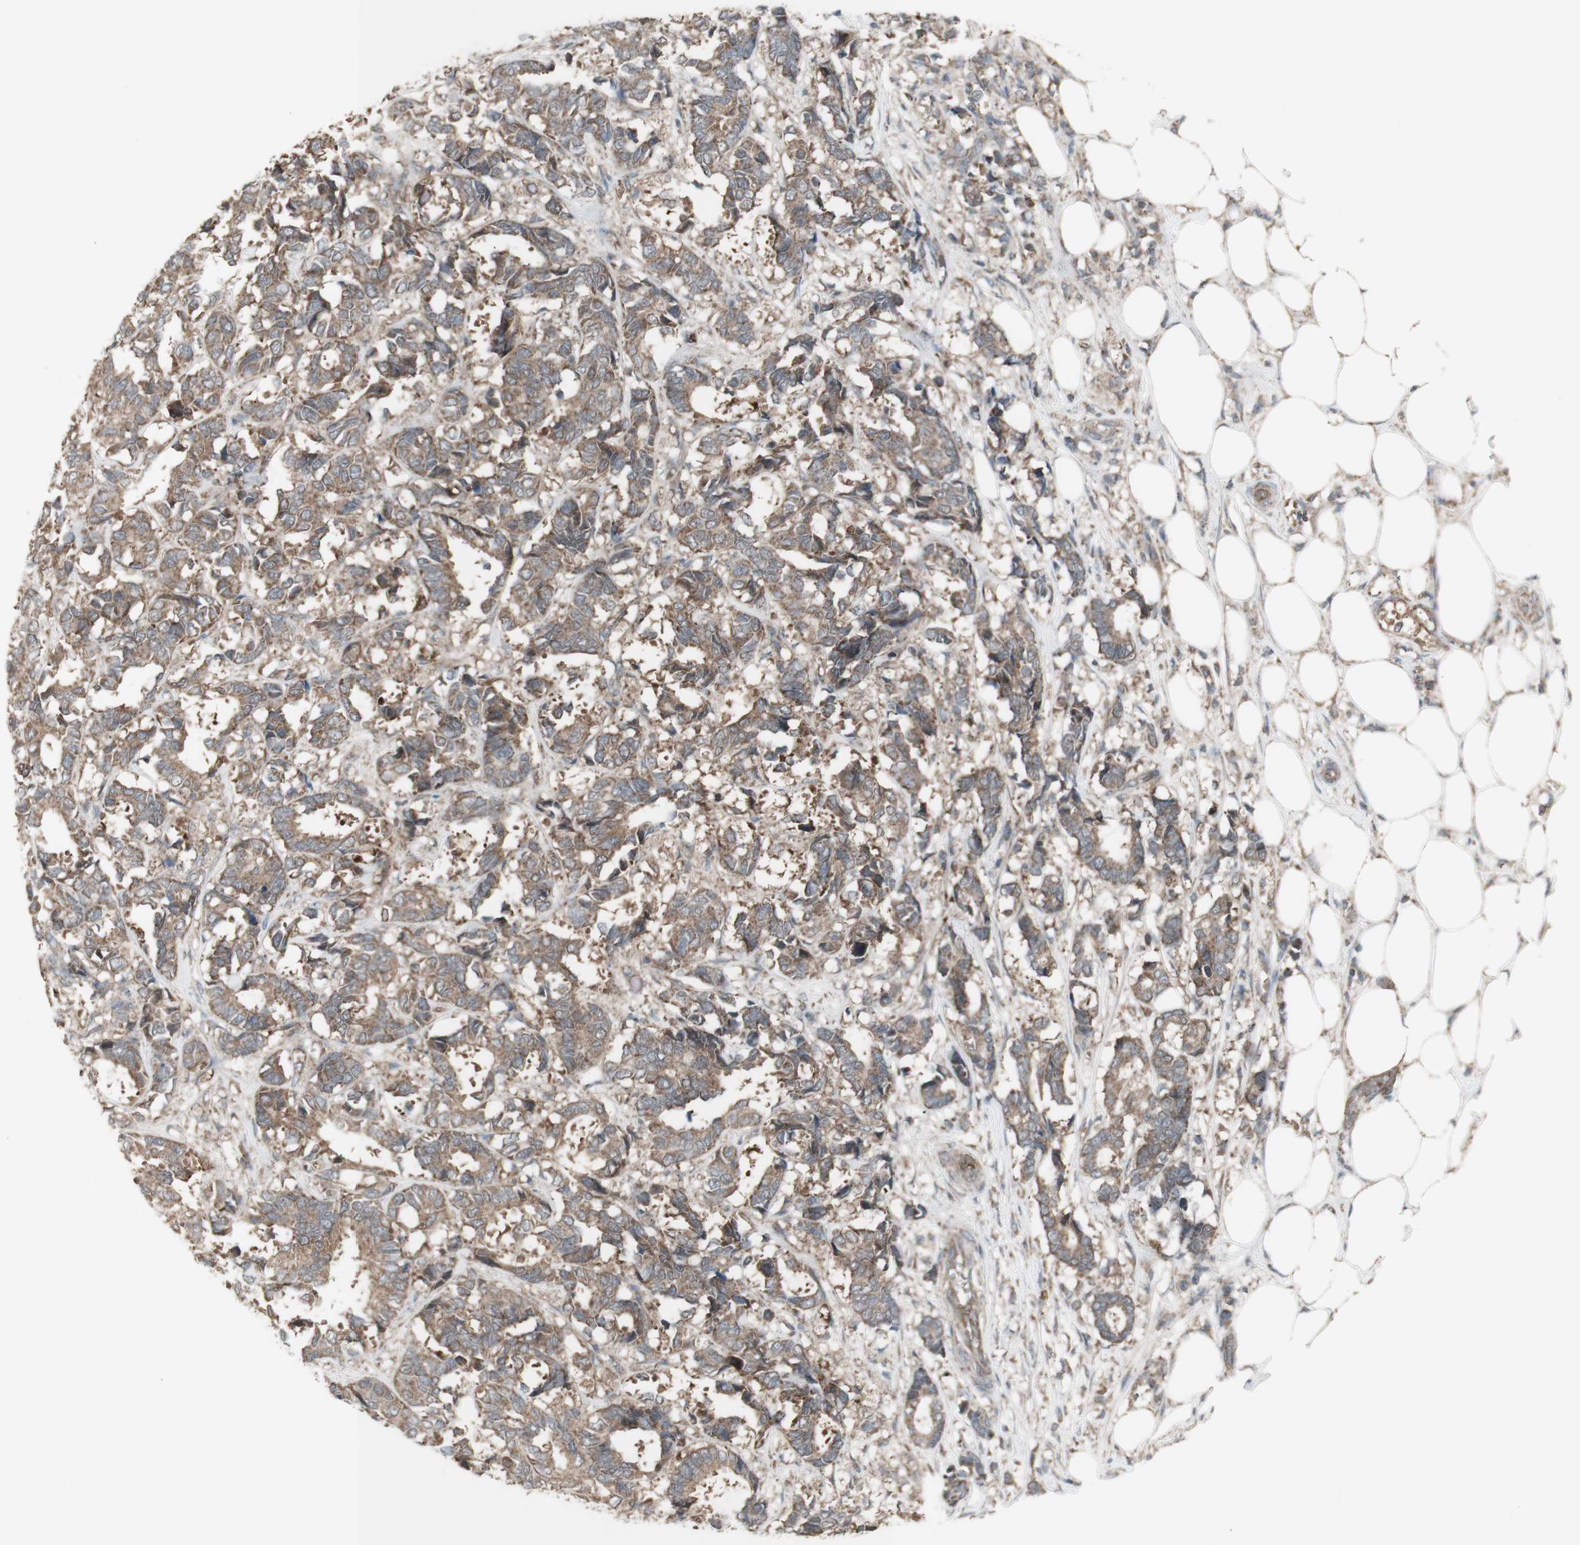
{"staining": {"intensity": "weak", "quantity": ">75%", "location": "cytoplasmic/membranous"}, "tissue": "breast cancer", "cell_type": "Tumor cells", "image_type": "cancer", "snomed": [{"axis": "morphology", "description": "Duct carcinoma"}, {"axis": "topography", "description": "Breast"}], "caption": "High-power microscopy captured an immunohistochemistry micrograph of breast cancer (intraductal carcinoma), revealing weak cytoplasmic/membranous expression in approximately >75% of tumor cells.", "gene": "SHC1", "patient": {"sex": "female", "age": 87}}